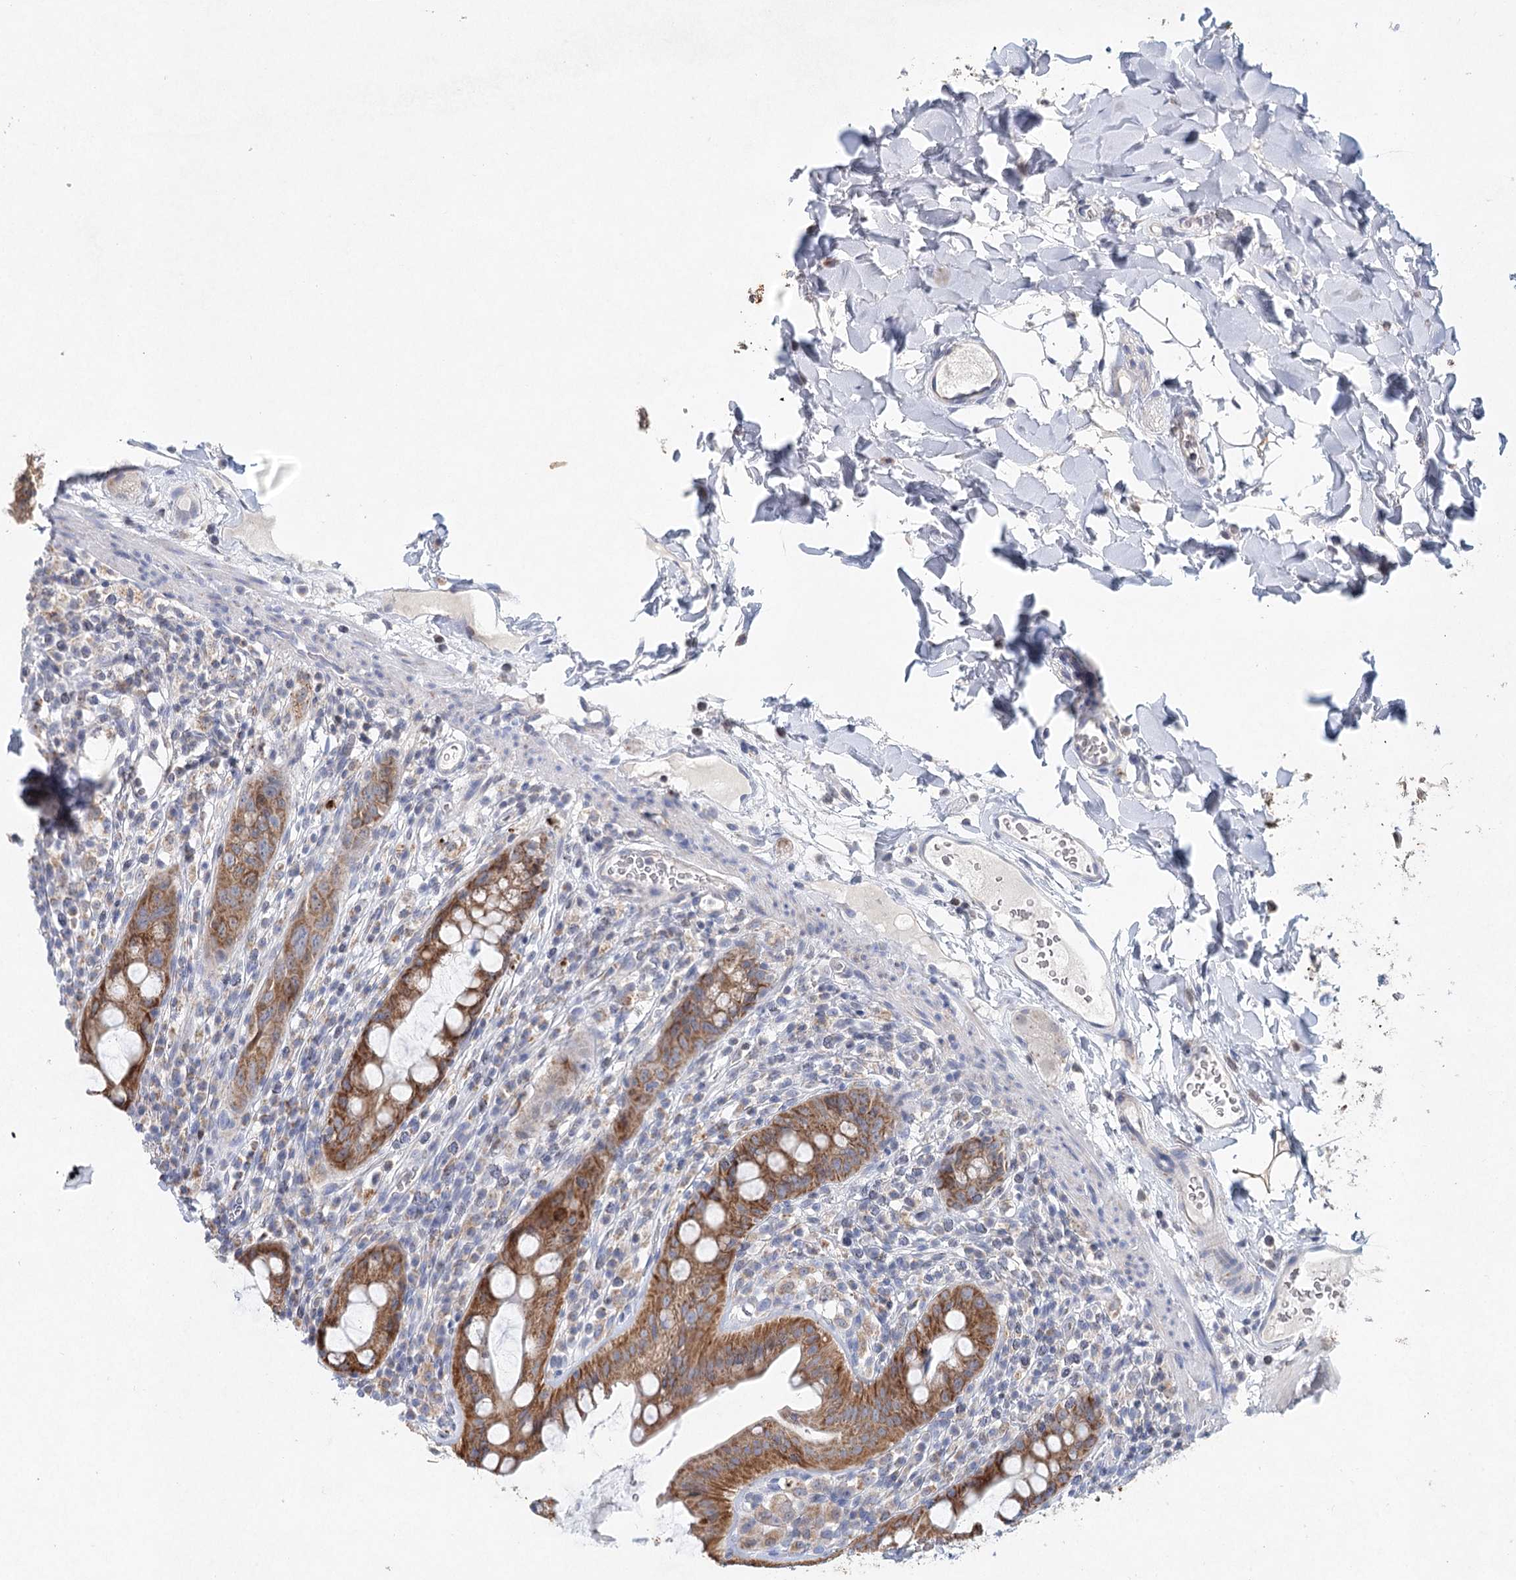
{"staining": {"intensity": "moderate", "quantity": ">75%", "location": "cytoplasmic/membranous"}, "tissue": "rectum", "cell_type": "Glandular cells", "image_type": "normal", "snomed": [{"axis": "morphology", "description": "Normal tissue, NOS"}, {"axis": "topography", "description": "Rectum"}], "caption": "IHC (DAB (3,3'-diaminobenzidine)) staining of normal rectum exhibits moderate cytoplasmic/membranous protein positivity in approximately >75% of glandular cells.", "gene": "XPO6", "patient": {"sex": "female", "age": 57}}